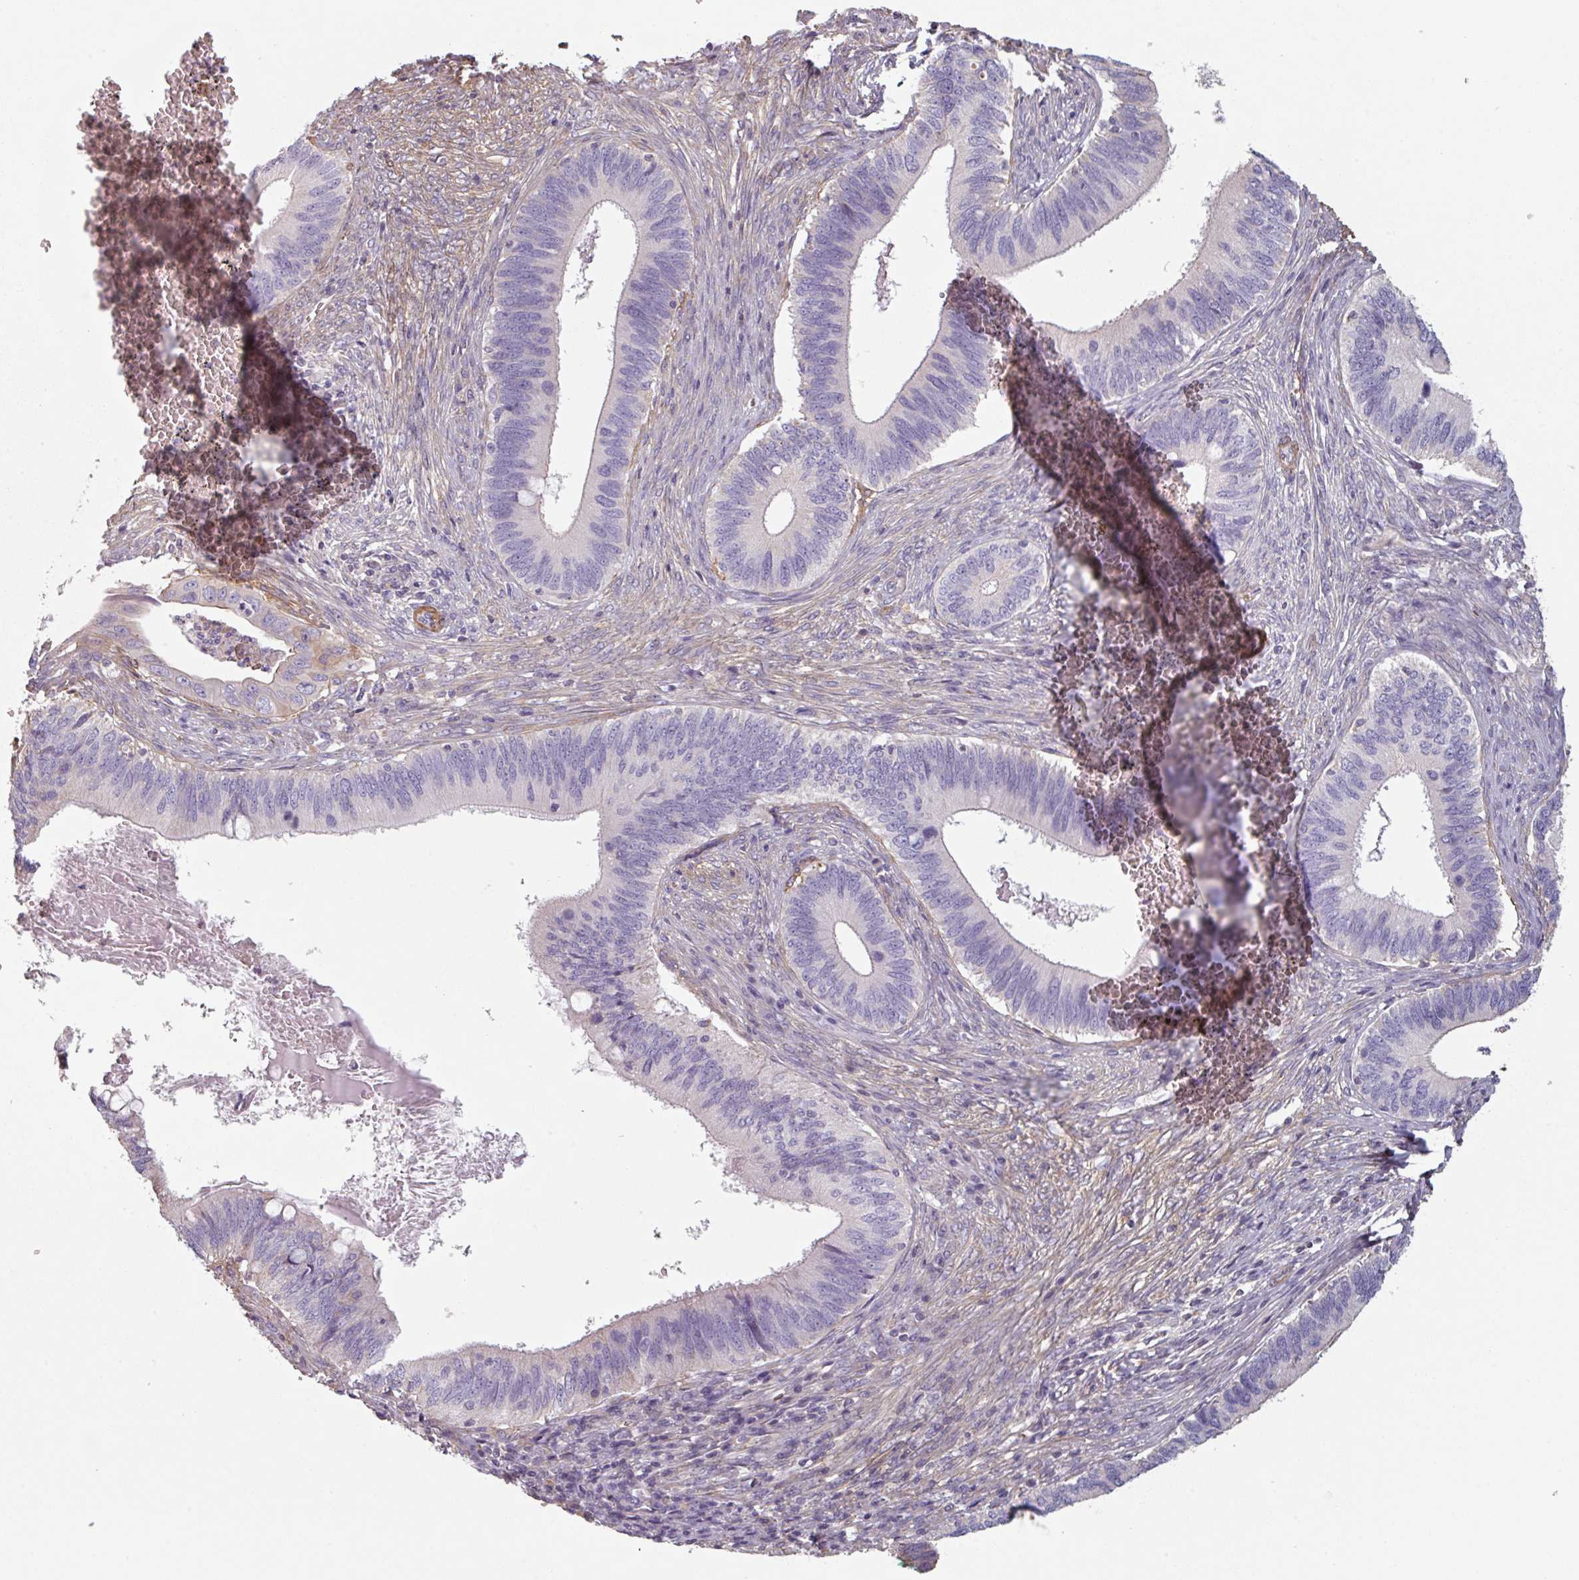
{"staining": {"intensity": "negative", "quantity": "none", "location": "none"}, "tissue": "cervical cancer", "cell_type": "Tumor cells", "image_type": "cancer", "snomed": [{"axis": "morphology", "description": "Adenocarcinoma, NOS"}, {"axis": "topography", "description": "Cervix"}], "caption": "A micrograph of human cervical cancer is negative for staining in tumor cells.", "gene": "GSTA4", "patient": {"sex": "female", "age": 42}}